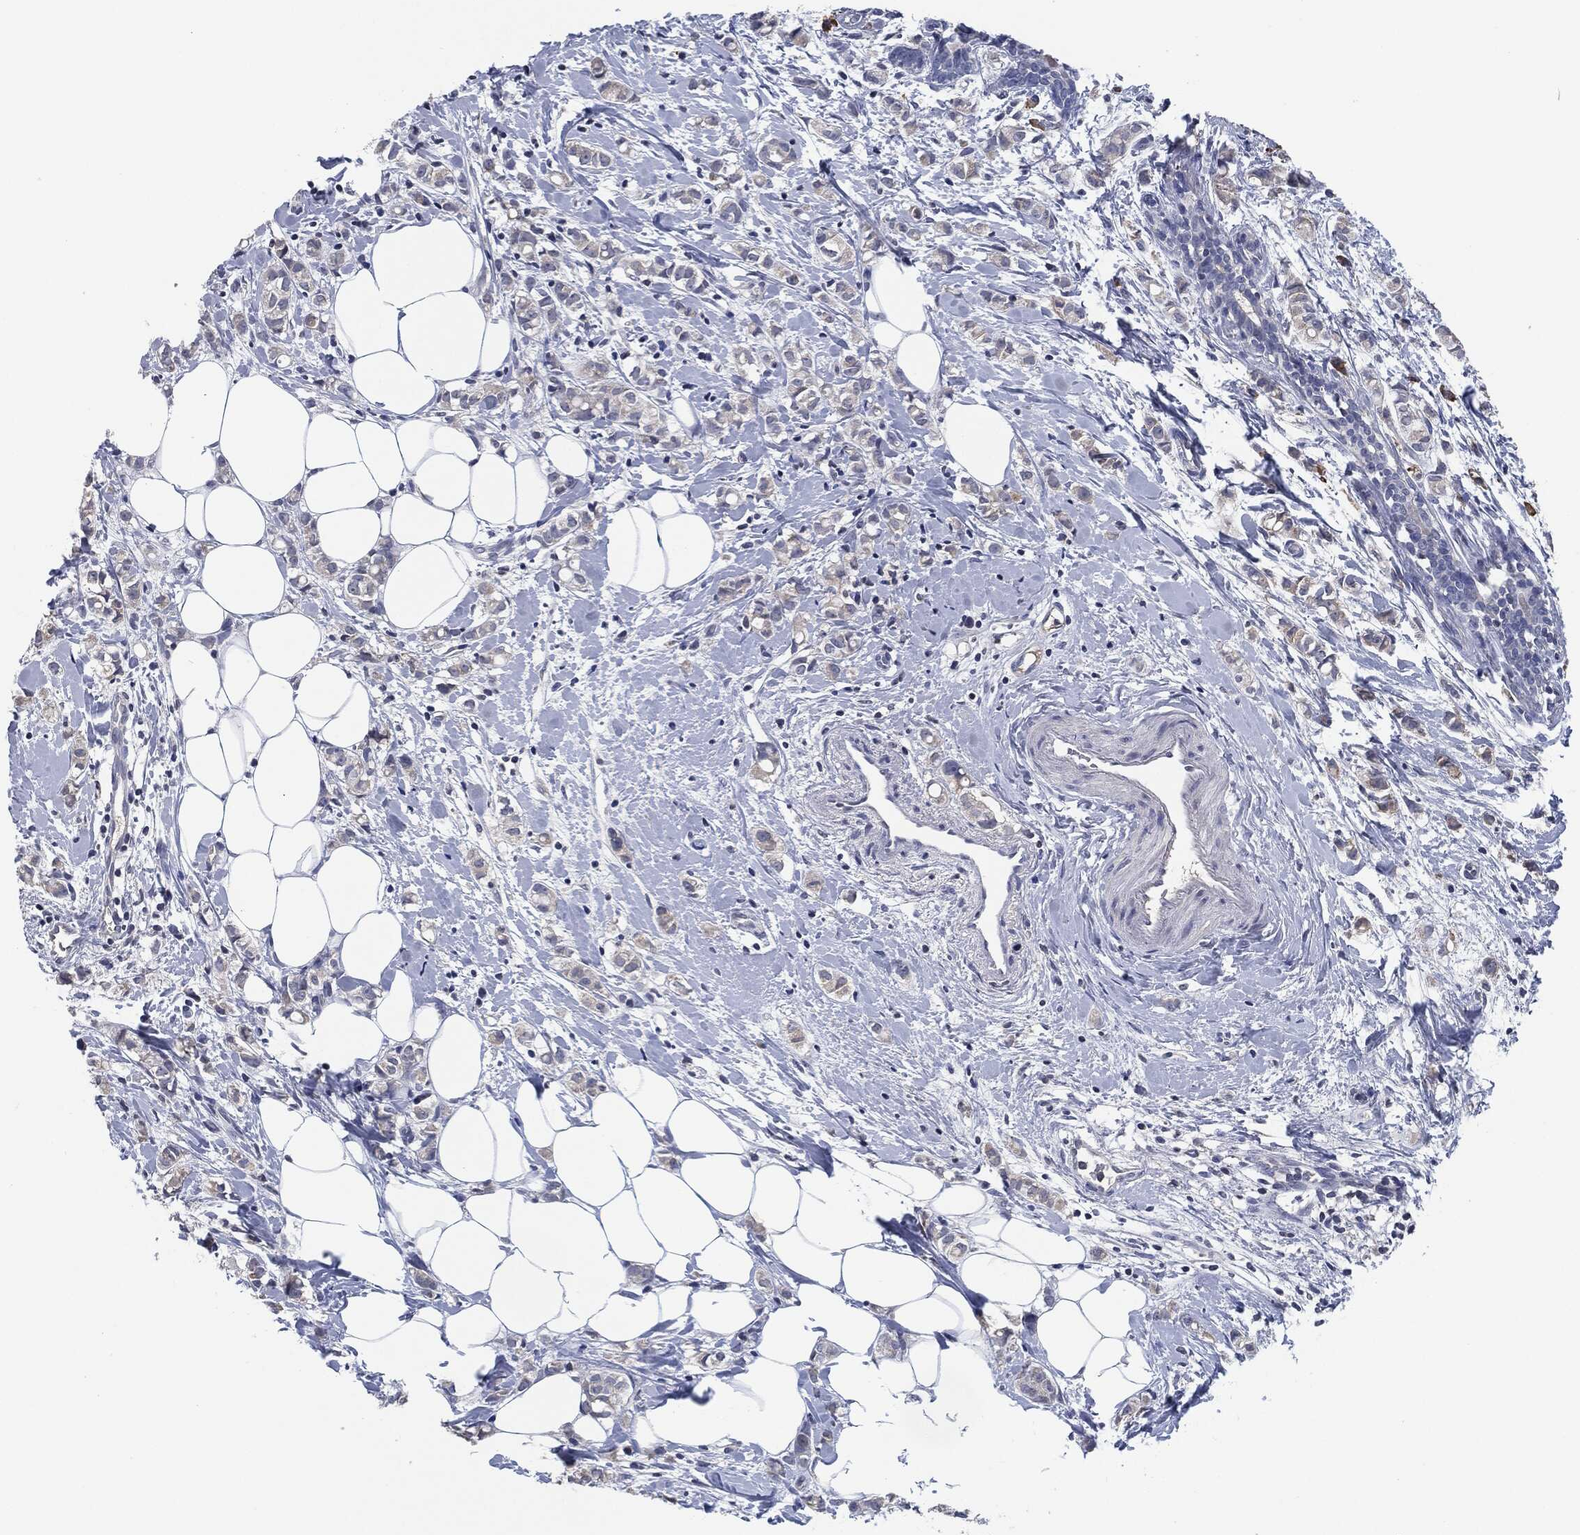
{"staining": {"intensity": "negative", "quantity": "none", "location": "none"}, "tissue": "breast cancer", "cell_type": "Tumor cells", "image_type": "cancer", "snomed": [{"axis": "morphology", "description": "Normal tissue, NOS"}, {"axis": "morphology", "description": "Duct carcinoma"}, {"axis": "topography", "description": "Breast"}], "caption": "A high-resolution micrograph shows immunohistochemistry (IHC) staining of infiltrating ductal carcinoma (breast), which demonstrates no significant staining in tumor cells.", "gene": "IL2RG", "patient": {"sex": "female", "age": 44}}